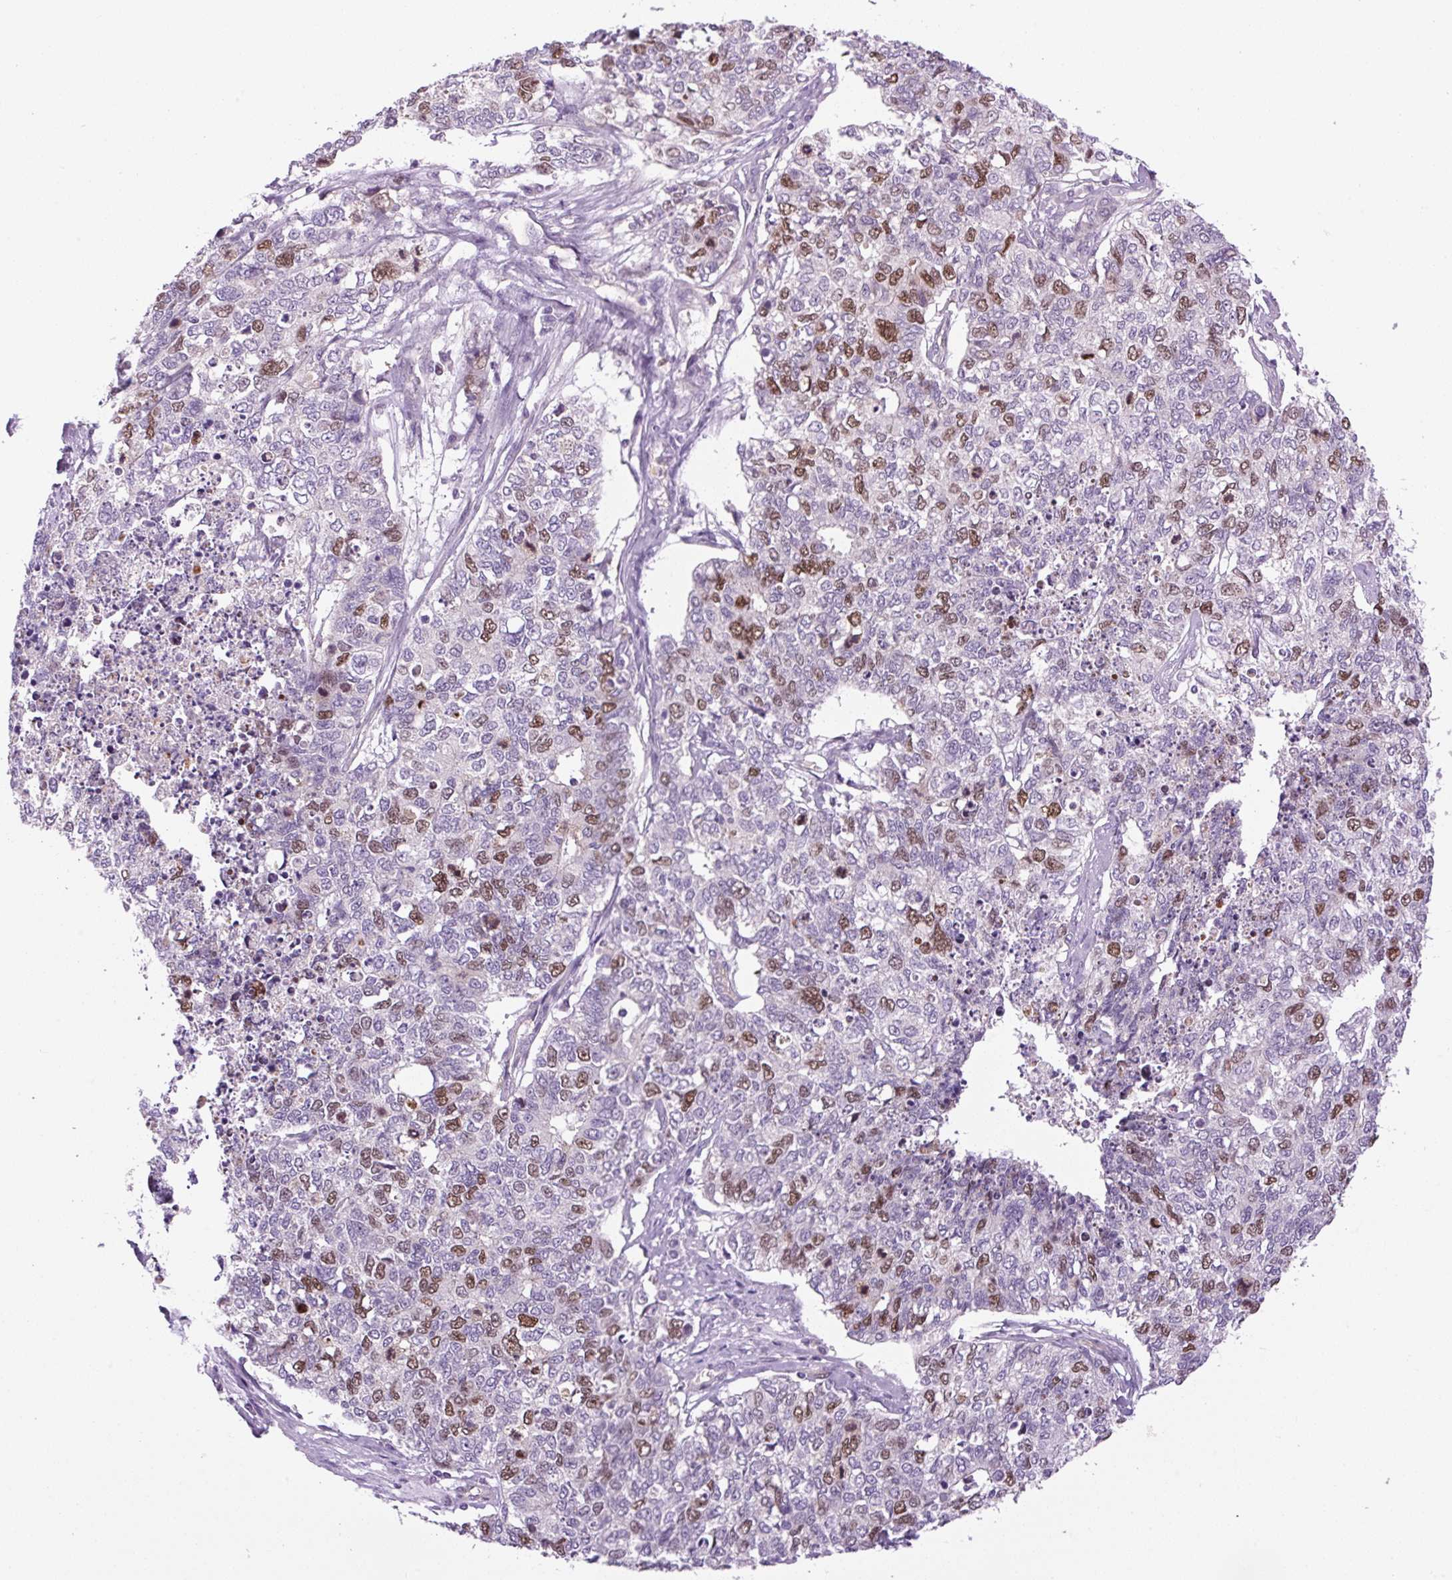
{"staining": {"intensity": "moderate", "quantity": "25%-75%", "location": "nuclear"}, "tissue": "cervical cancer", "cell_type": "Tumor cells", "image_type": "cancer", "snomed": [{"axis": "morphology", "description": "Squamous cell carcinoma, NOS"}, {"axis": "topography", "description": "Cervix"}], "caption": "IHC staining of cervical cancer, which displays medium levels of moderate nuclear staining in about 25%-75% of tumor cells indicating moderate nuclear protein expression. The staining was performed using DAB (brown) for protein detection and nuclei were counterstained in hematoxylin (blue).", "gene": "KIFC1", "patient": {"sex": "female", "age": 63}}